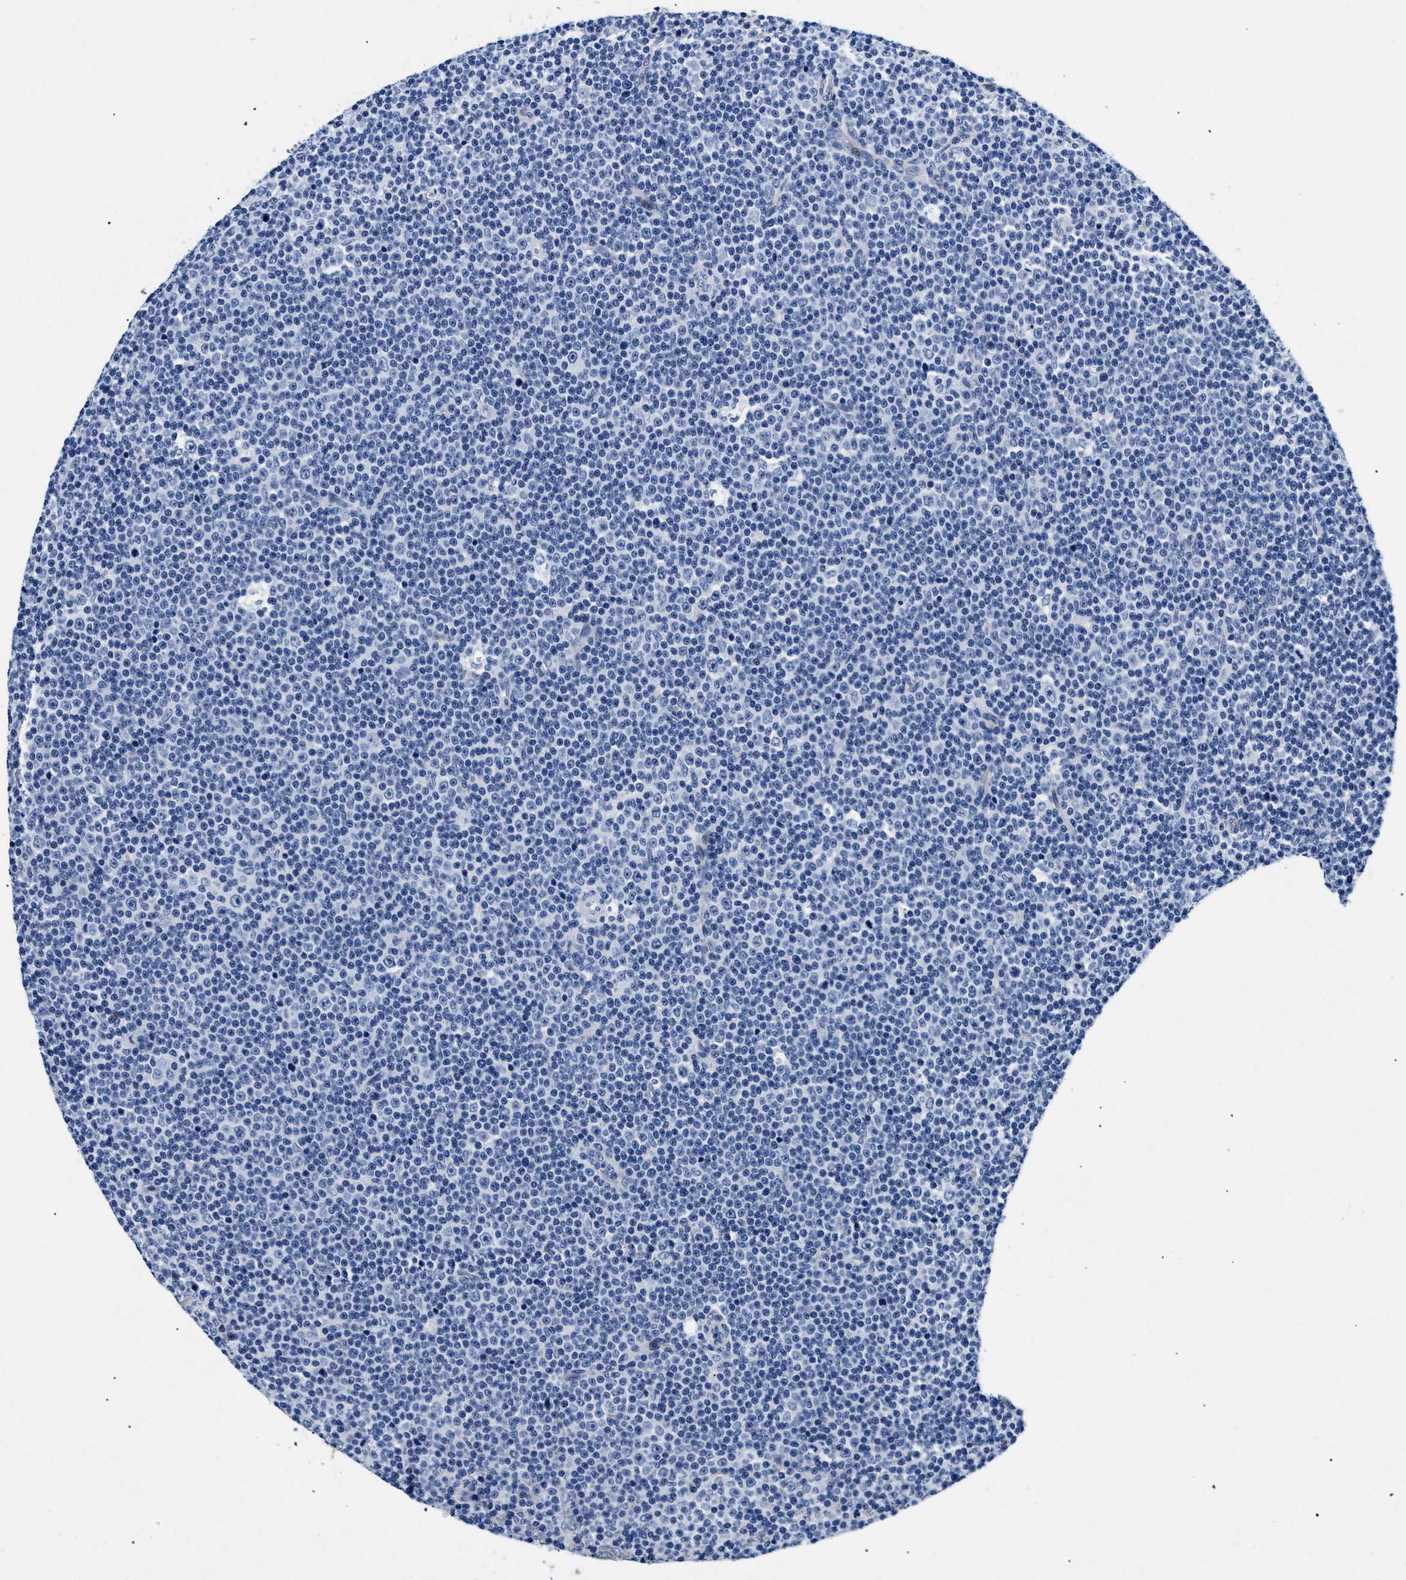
{"staining": {"intensity": "negative", "quantity": "none", "location": "none"}, "tissue": "lymphoma", "cell_type": "Tumor cells", "image_type": "cancer", "snomed": [{"axis": "morphology", "description": "Malignant lymphoma, non-Hodgkin's type, Low grade"}, {"axis": "topography", "description": "Lymph node"}], "caption": "Immunohistochemistry (IHC) of human lymphoma demonstrates no expression in tumor cells.", "gene": "LAMA3", "patient": {"sex": "female", "age": 67}}